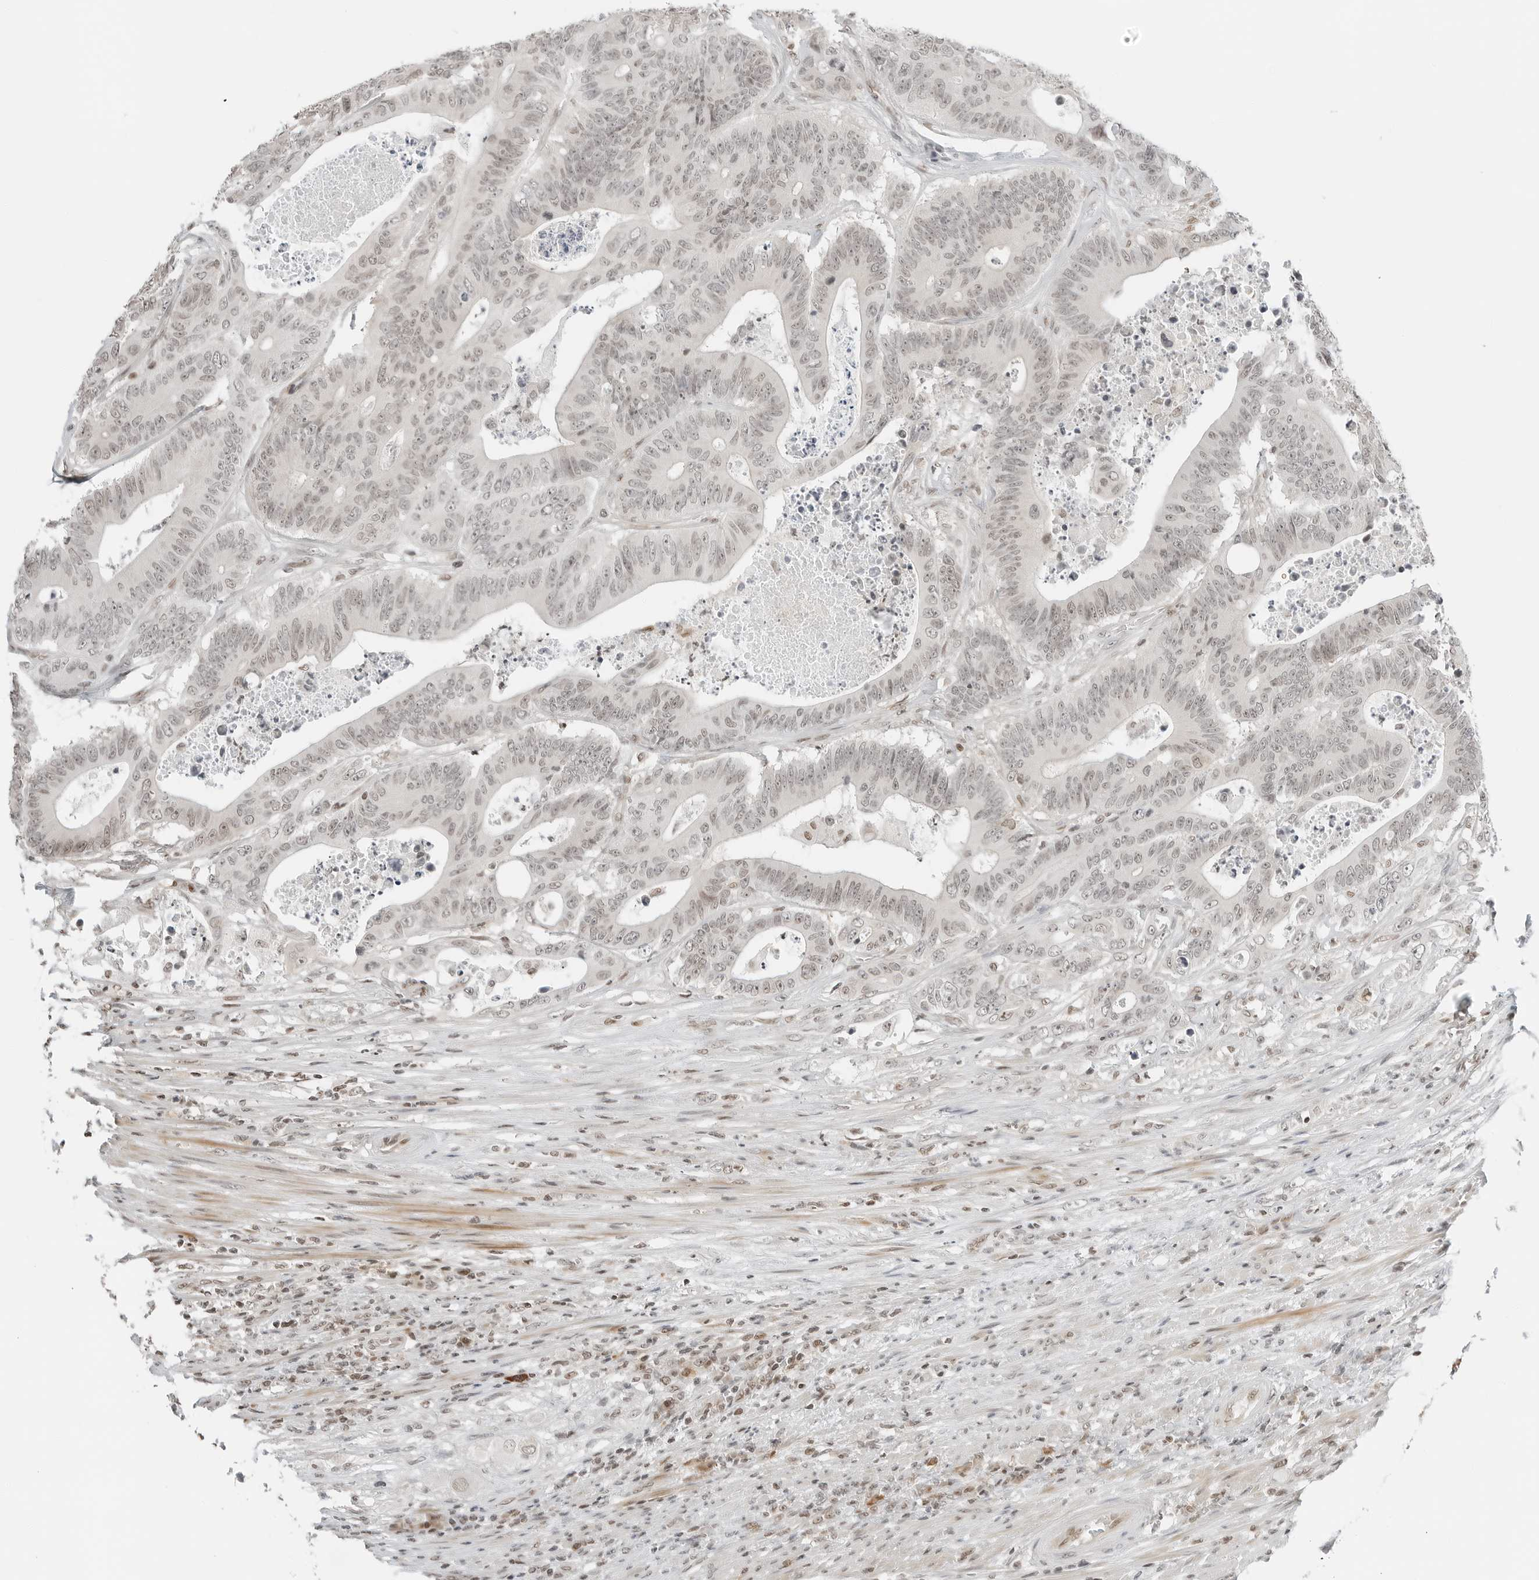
{"staining": {"intensity": "weak", "quantity": ">75%", "location": "nuclear"}, "tissue": "colorectal cancer", "cell_type": "Tumor cells", "image_type": "cancer", "snomed": [{"axis": "morphology", "description": "Adenocarcinoma, NOS"}, {"axis": "topography", "description": "Colon"}], "caption": "Weak nuclear expression for a protein is seen in about >75% of tumor cells of colorectal adenocarcinoma using immunohistochemistry.", "gene": "CRTC2", "patient": {"sex": "male", "age": 83}}